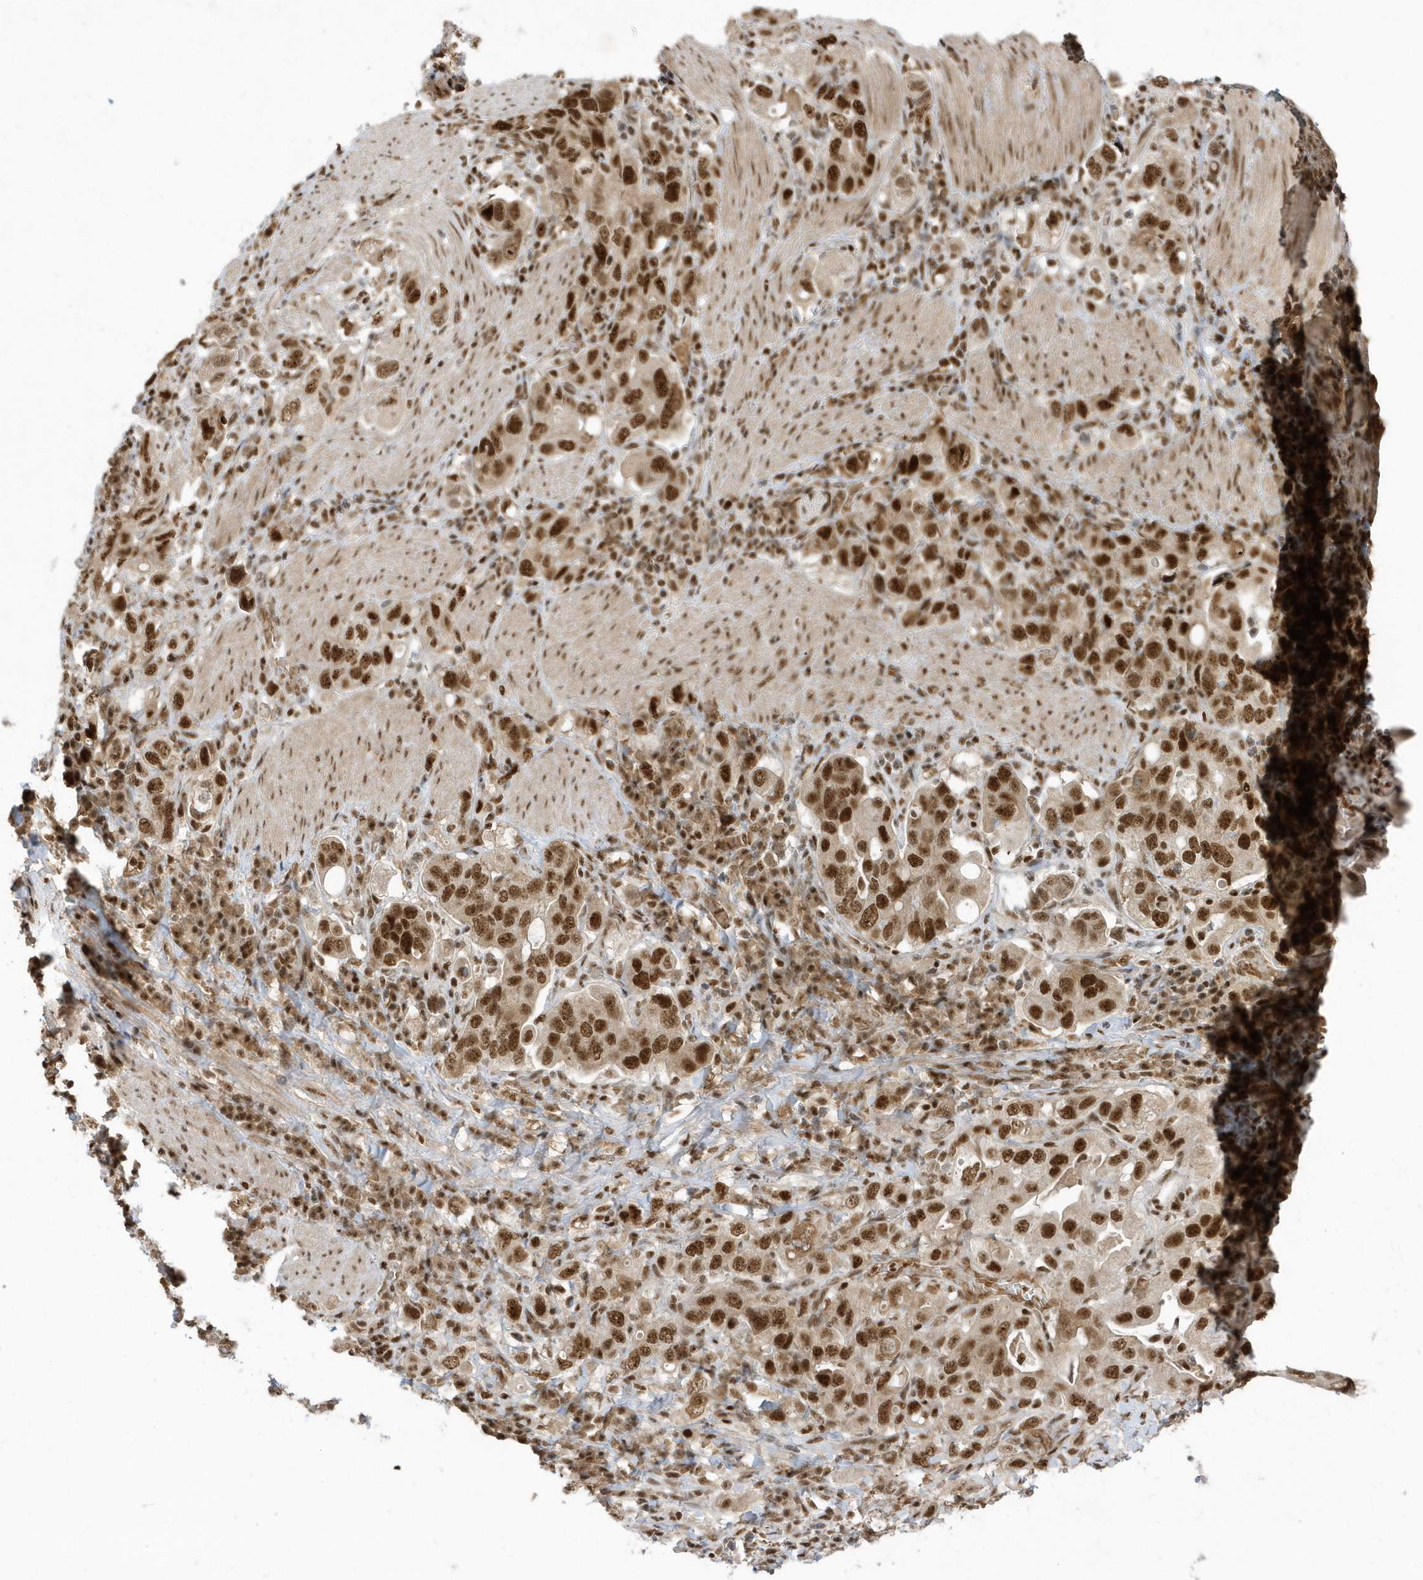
{"staining": {"intensity": "strong", "quantity": ">75%", "location": "nuclear"}, "tissue": "stomach cancer", "cell_type": "Tumor cells", "image_type": "cancer", "snomed": [{"axis": "morphology", "description": "Adenocarcinoma, NOS"}, {"axis": "topography", "description": "Stomach, upper"}], "caption": "Protein staining by immunohistochemistry (IHC) displays strong nuclear expression in about >75% of tumor cells in stomach adenocarcinoma. The protein is stained brown, and the nuclei are stained in blue (DAB (3,3'-diaminobenzidine) IHC with brightfield microscopy, high magnification).", "gene": "PPIL2", "patient": {"sex": "male", "age": 62}}